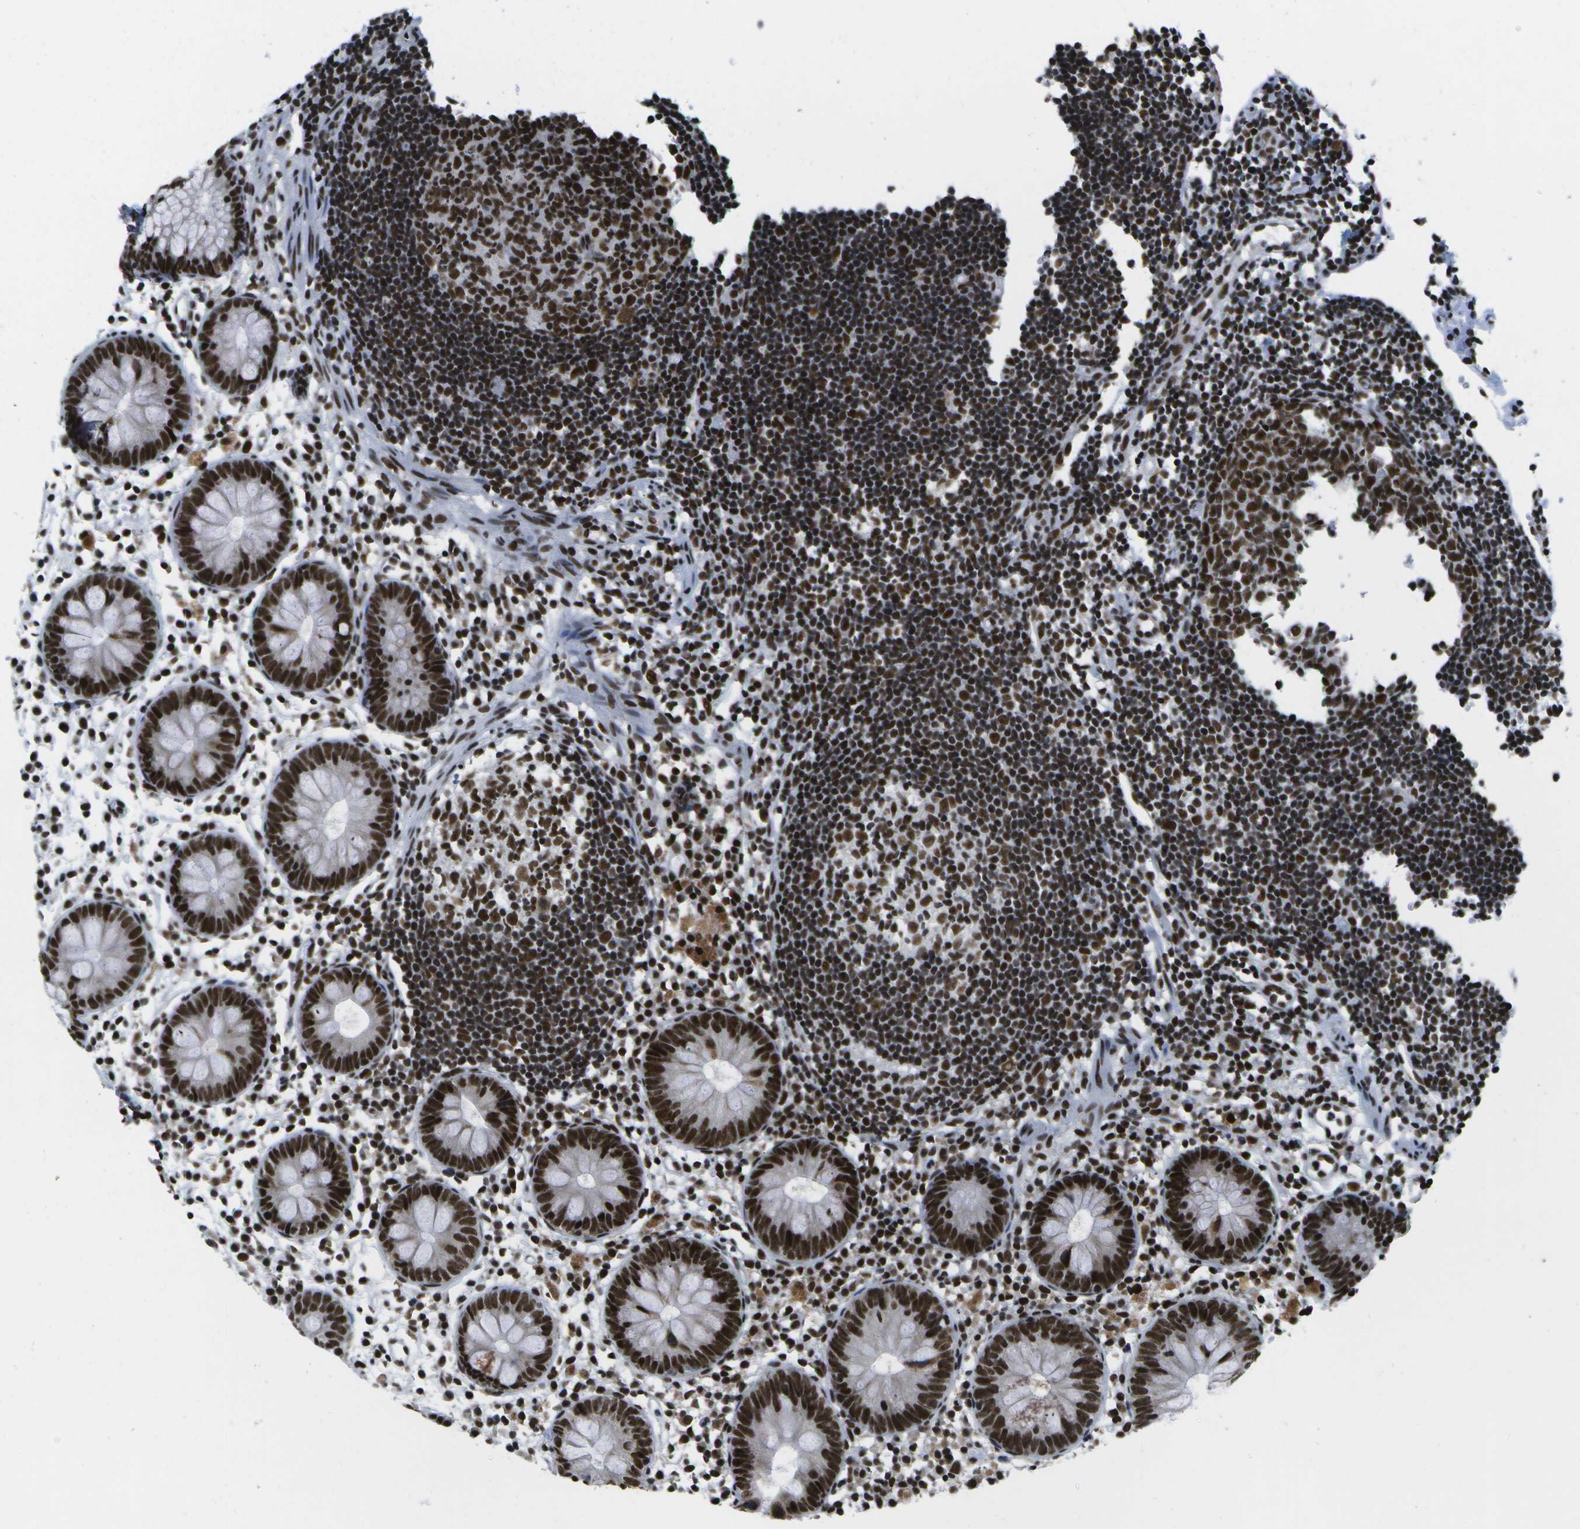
{"staining": {"intensity": "strong", "quantity": ">75%", "location": "nuclear"}, "tissue": "appendix", "cell_type": "Glandular cells", "image_type": "normal", "snomed": [{"axis": "morphology", "description": "Normal tissue, NOS"}, {"axis": "topography", "description": "Appendix"}], "caption": "The histopathology image displays staining of benign appendix, revealing strong nuclear protein positivity (brown color) within glandular cells.", "gene": "NSRP1", "patient": {"sex": "female", "age": 20}}